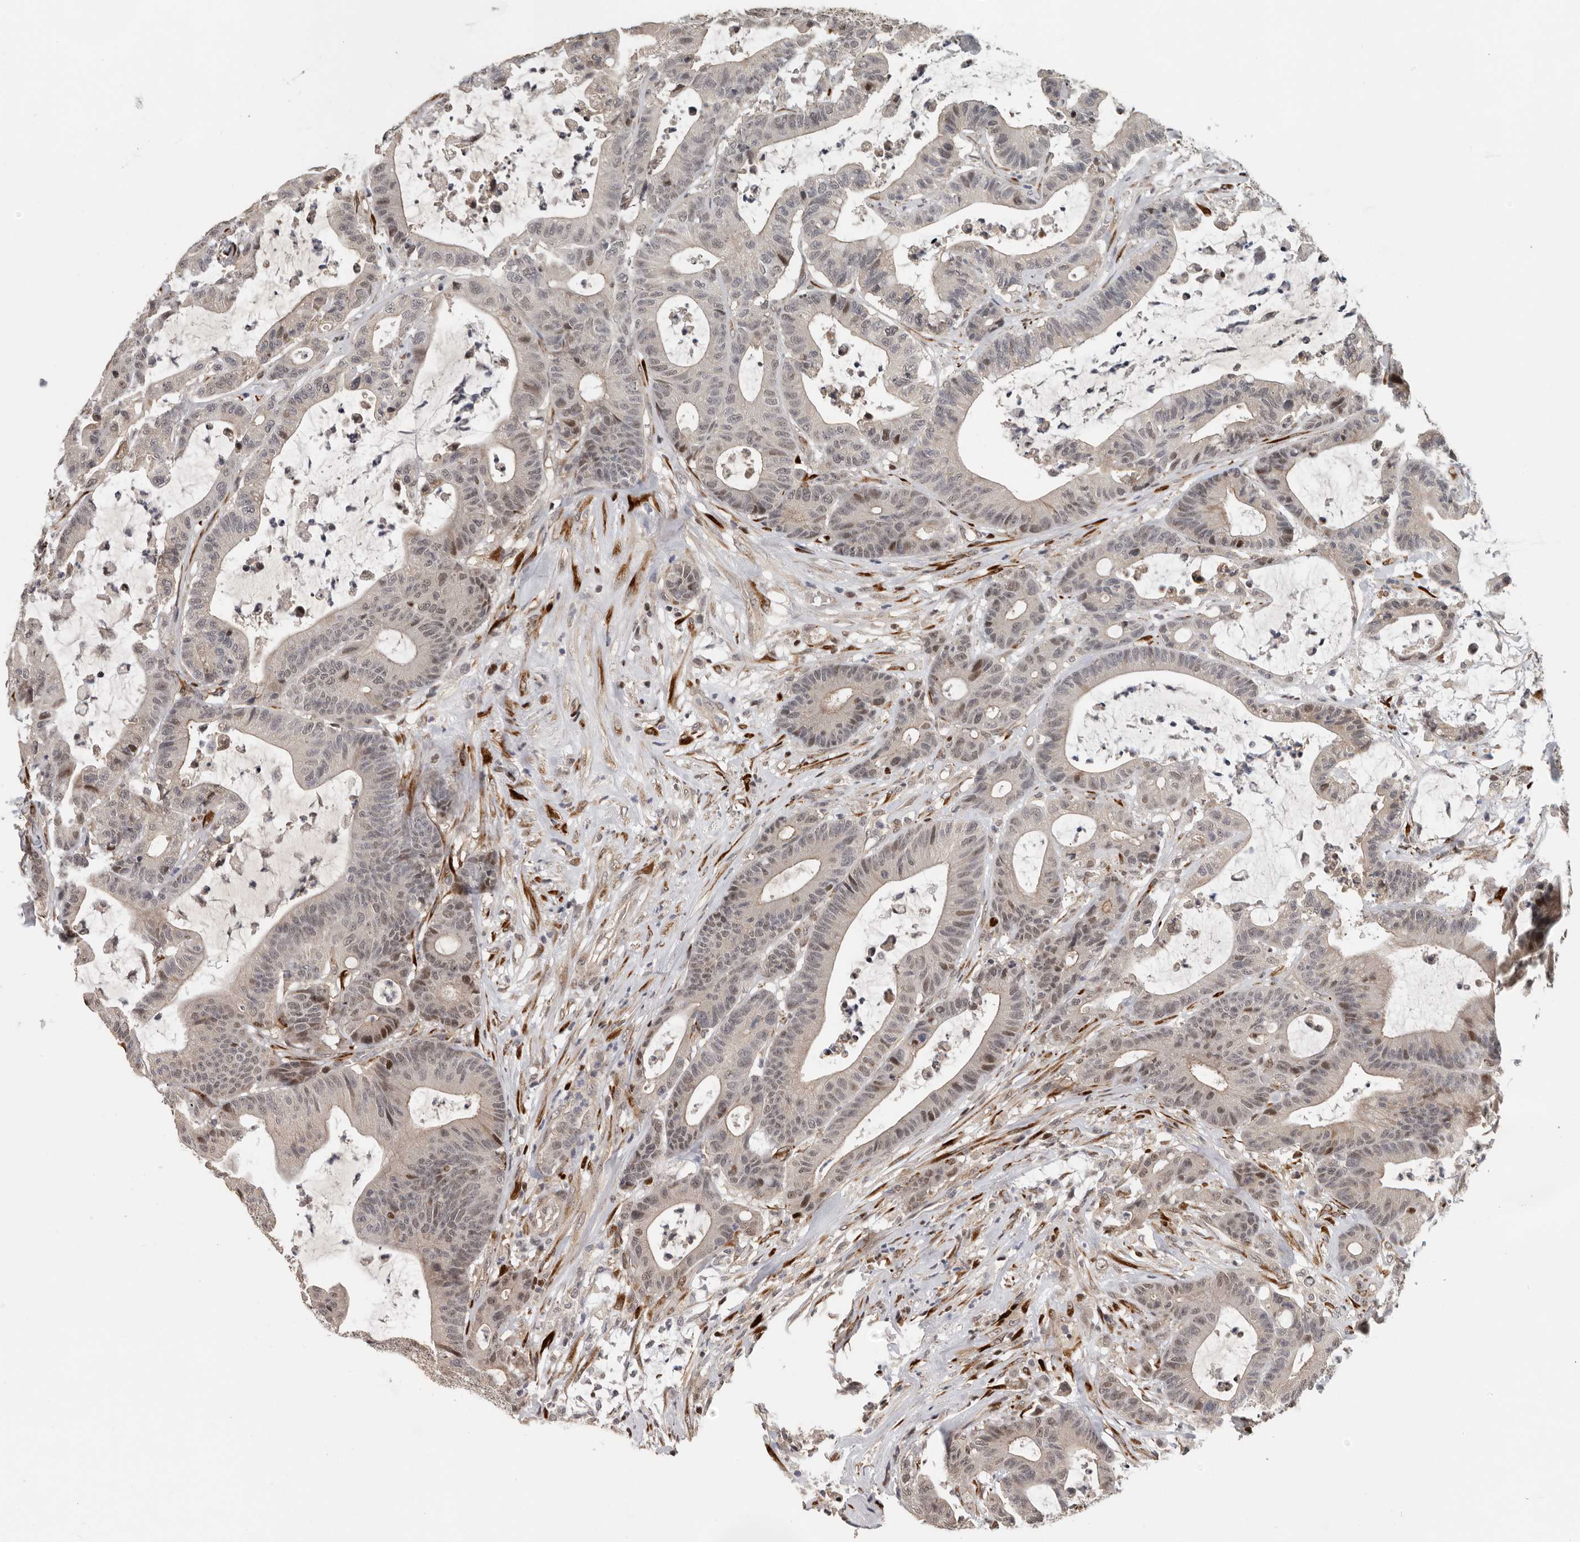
{"staining": {"intensity": "moderate", "quantity": "<25%", "location": "nuclear"}, "tissue": "colorectal cancer", "cell_type": "Tumor cells", "image_type": "cancer", "snomed": [{"axis": "morphology", "description": "Adenocarcinoma, NOS"}, {"axis": "topography", "description": "Colon"}], "caption": "Protein expression analysis of human adenocarcinoma (colorectal) reveals moderate nuclear staining in approximately <25% of tumor cells. (Brightfield microscopy of DAB IHC at high magnification).", "gene": "HENMT1", "patient": {"sex": "female", "age": 84}}